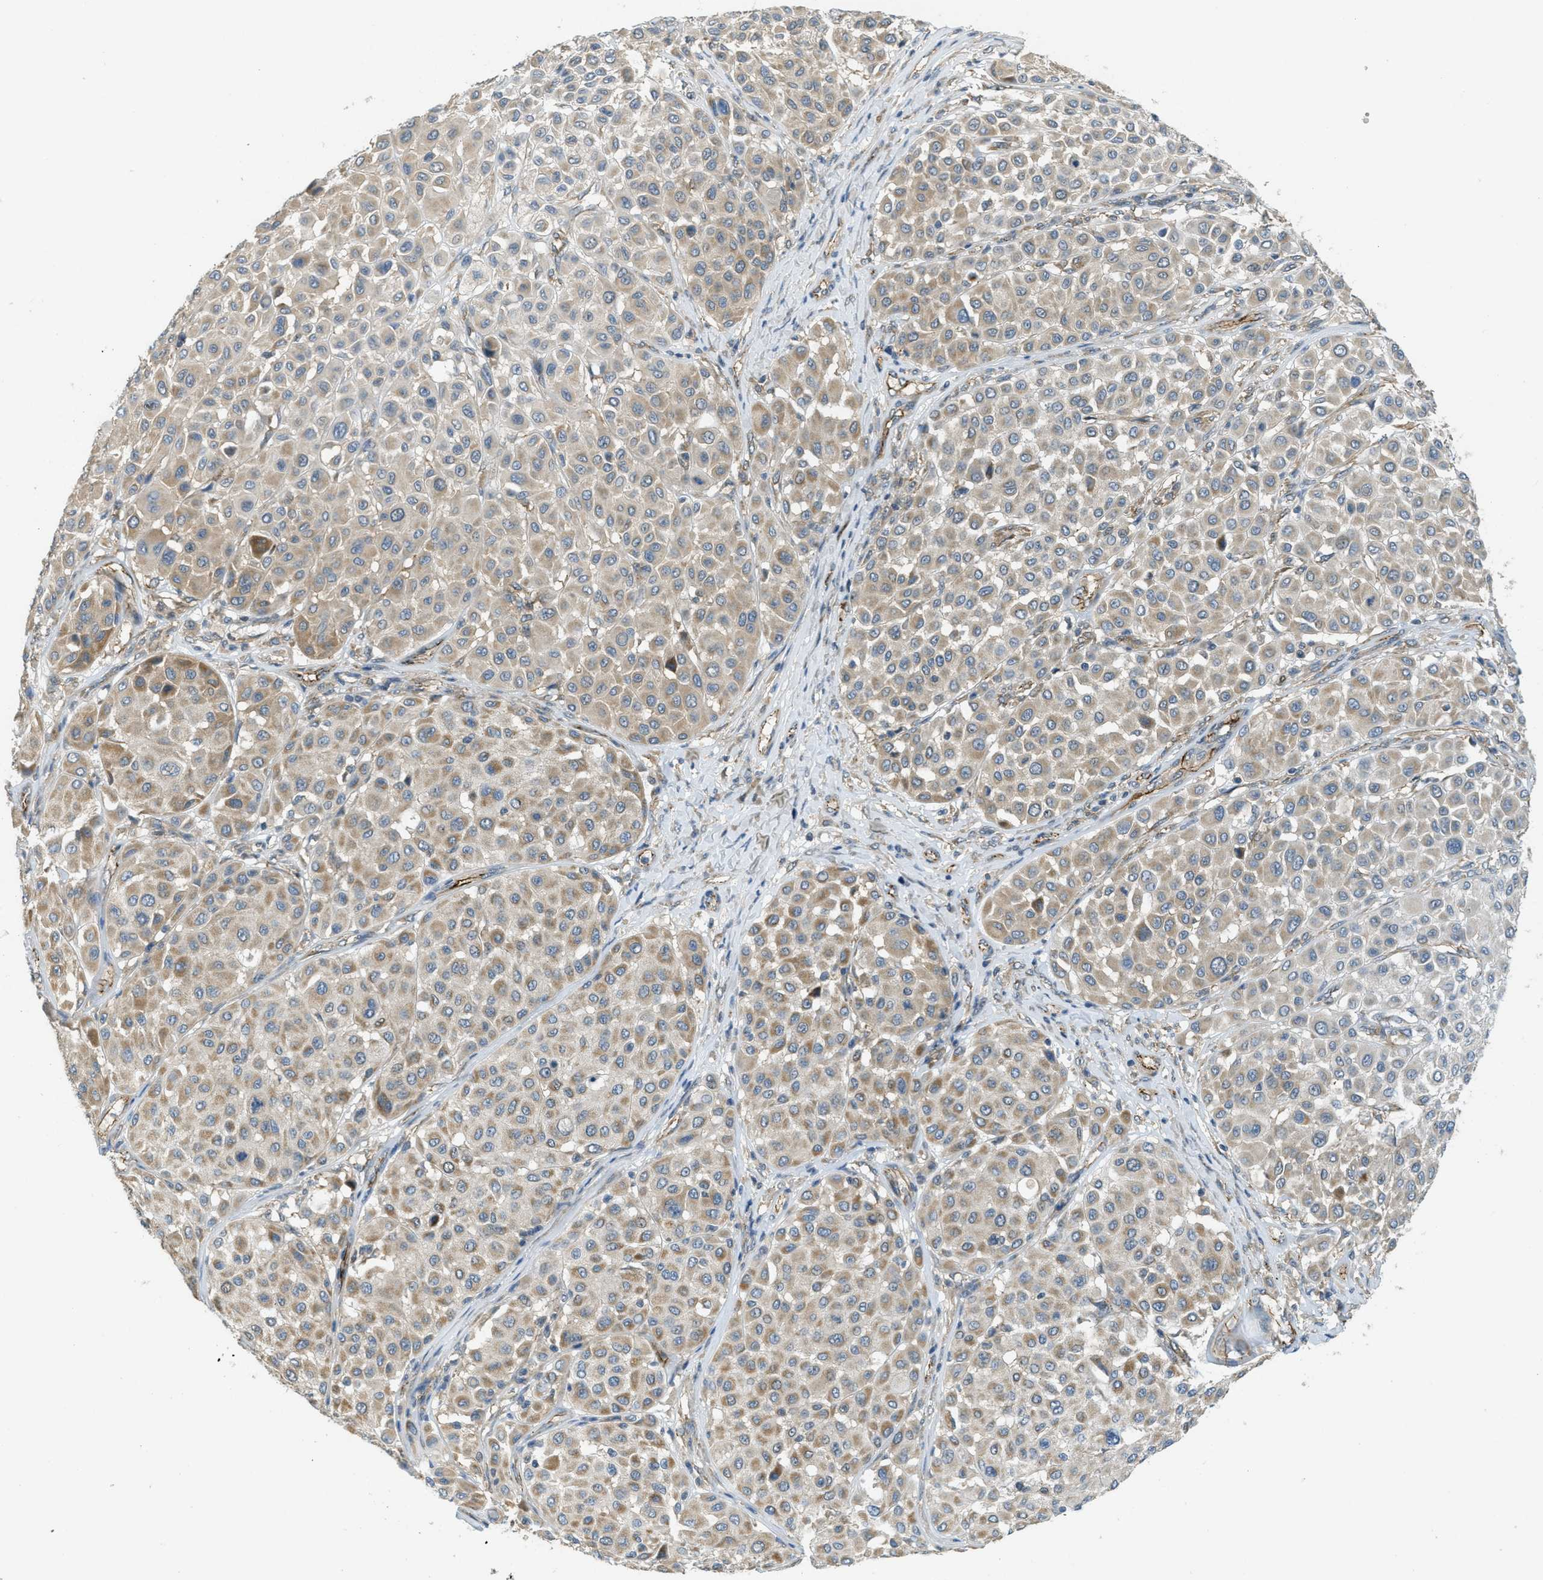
{"staining": {"intensity": "weak", "quantity": "25%-75%", "location": "cytoplasmic/membranous"}, "tissue": "melanoma", "cell_type": "Tumor cells", "image_type": "cancer", "snomed": [{"axis": "morphology", "description": "Malignant melanoma, Metastatic site"}, {"axis": "topography", "description": "Soft tissue"}], "caption": "Immunohistochemical staining of human malignant melanoma (metastatic site) demonstrates low levels of weak cytoplasmic/membranous protein positivity in about 25%-75% of tumor cells.", "gene": "JCAD", "patient": {"sex": "male", "age": 41}}